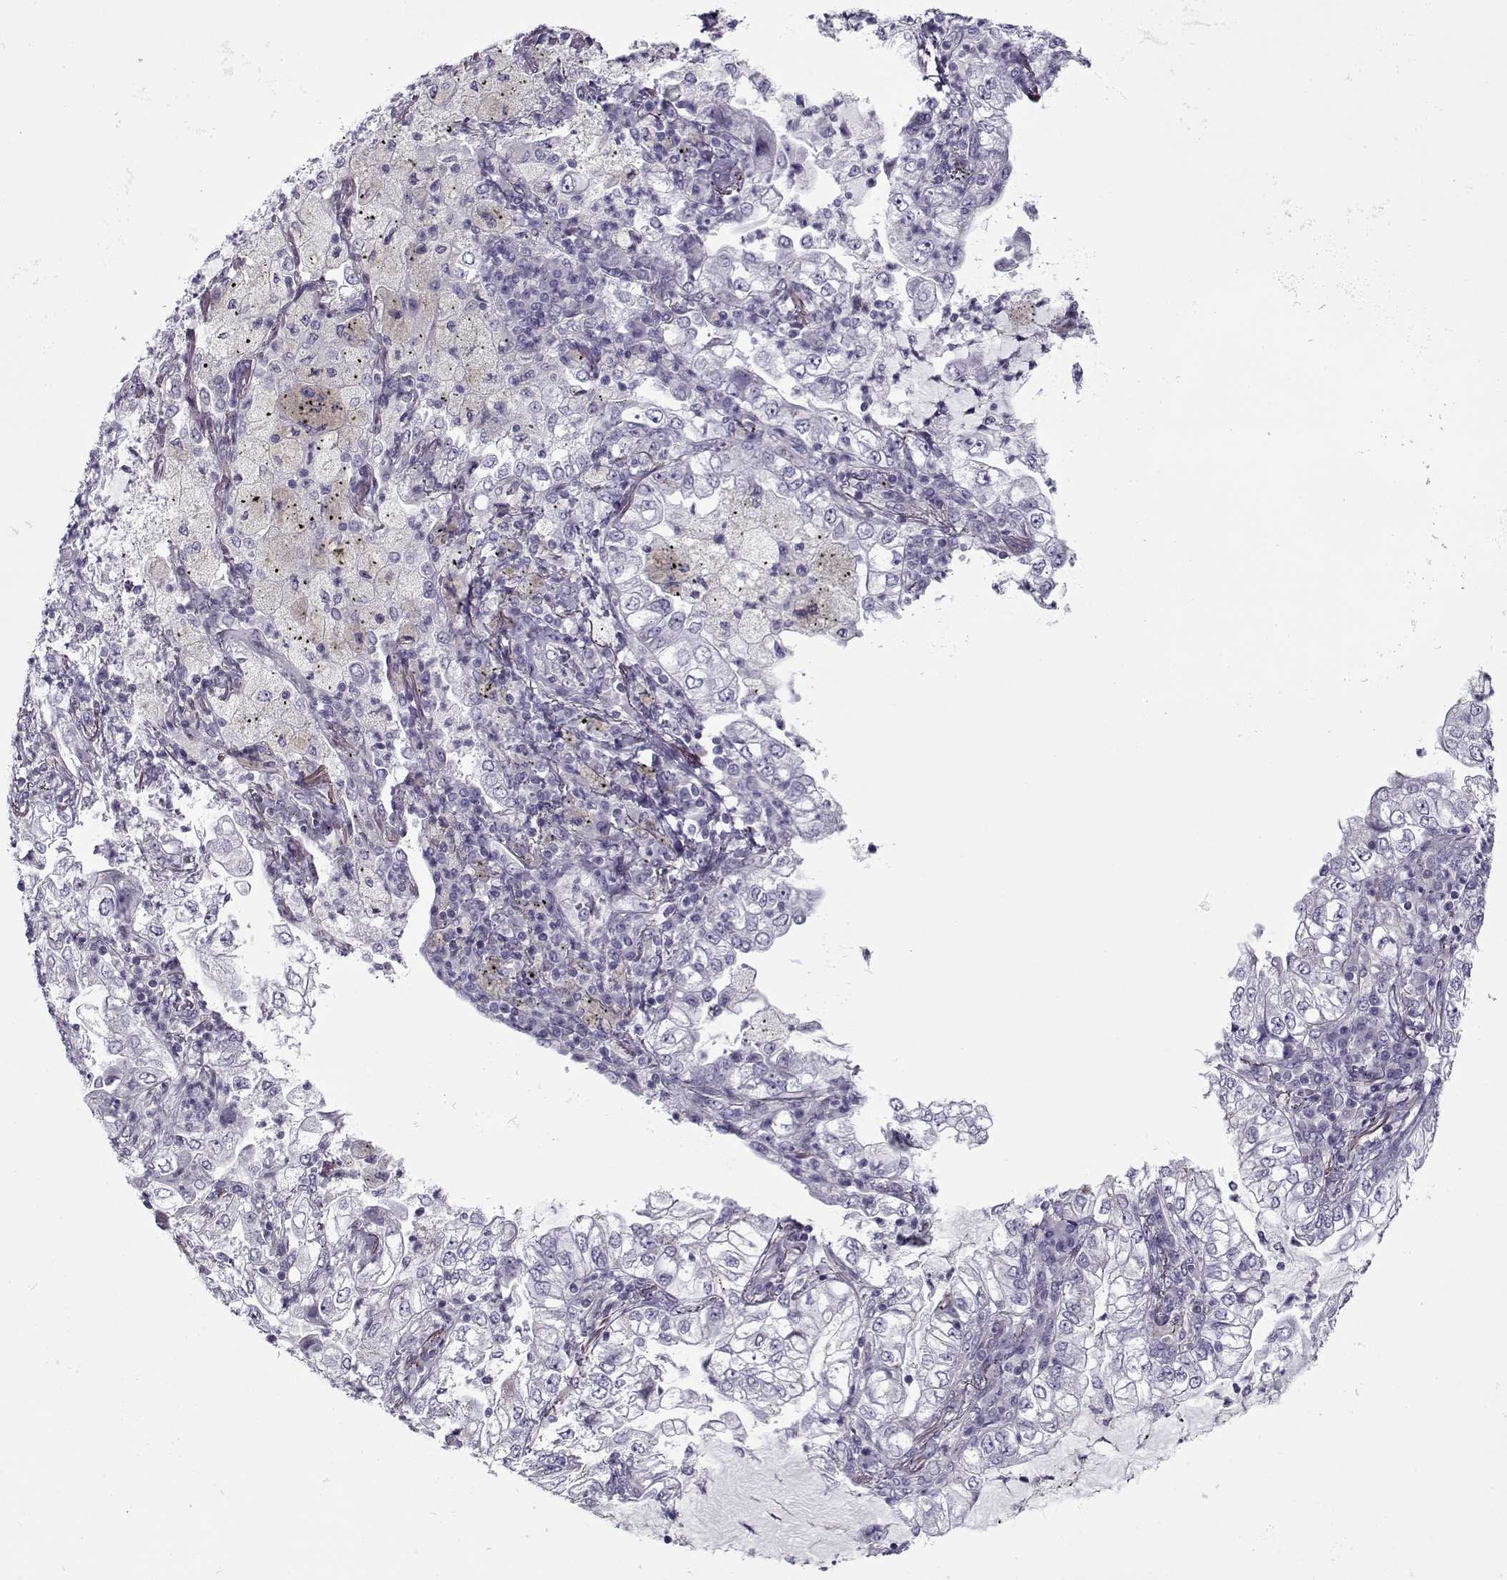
{"staining": {"intensity": "negative", "quantity": "none", "location": "none"}, "tissue": "lung cancer", "cell_type": "Tumor cells", "image_type": "cancer", "snomed": [{"axis": "morphology", "description": "Adenocarcinoma, NOS"}, {"axis": "topography", "description": "Lung"}], "caption": "Immunohistochemistry (IHC) image of human lung adenocarcinoma stained for a protein (brown), which reveals no staining in tumor cells.", "gene": "PP2D1", "patient": {"sex": "female", "age": 73}}